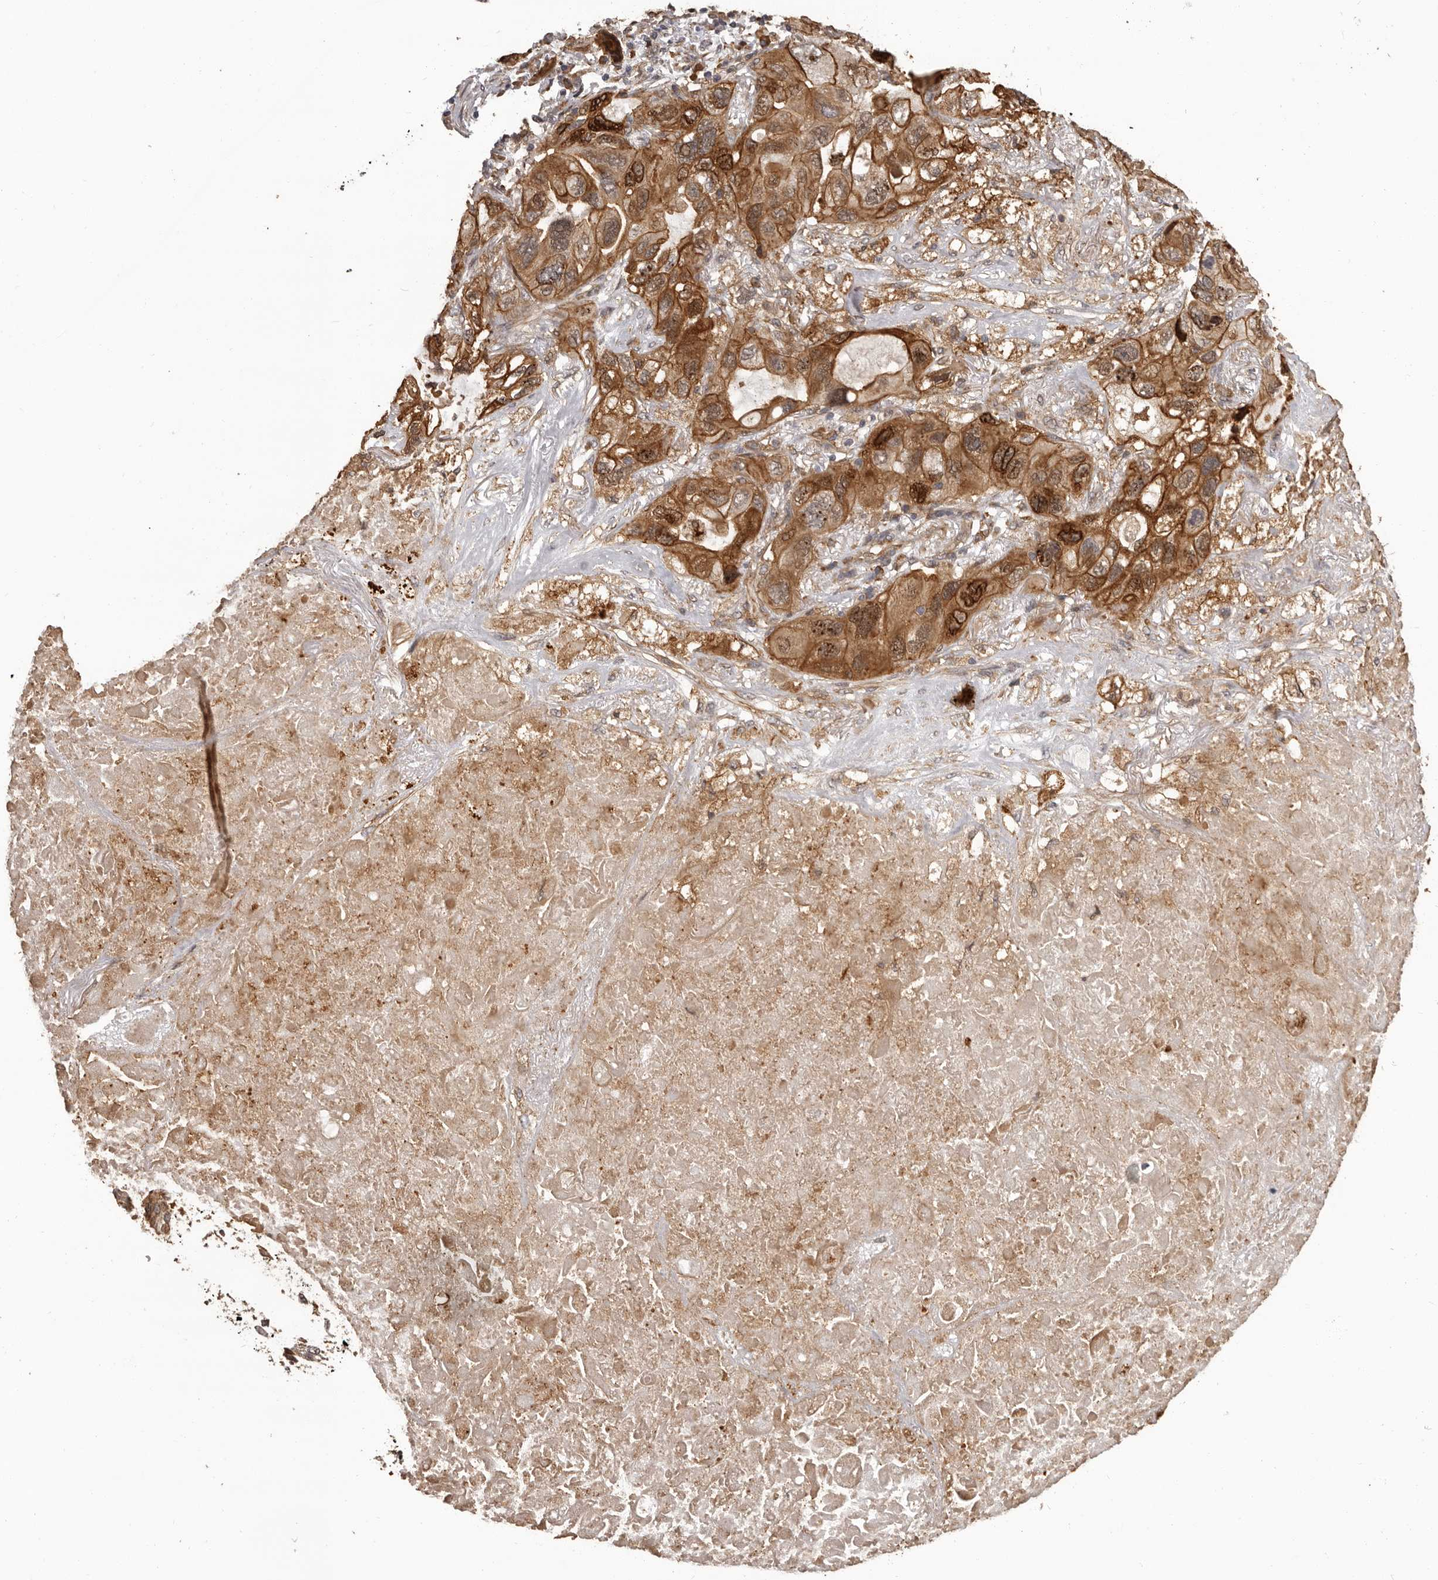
{"staining": {"intensity": "strong", "quantity": ">75%", "location": "cytoplasmic/membranous,nuclear"}, "tissue": "lung cancer", "cell_type": "Tumor cells", "image_type": "cancer", "snomed": [{"axis": "morphology", "description": "Squamous cell carcinoma, NOS"}, {"axis": "topography", "description": "Lung"}], "caption": "Immunohistochemical staining of human lung squamous cell carcinoma exhibits strong cytoplasmic/membranous and nuclear protein positivity in about >75% of tumor cells.", "gene": "SLITRK6", "patient": {"sex": "female", "age": 73}}